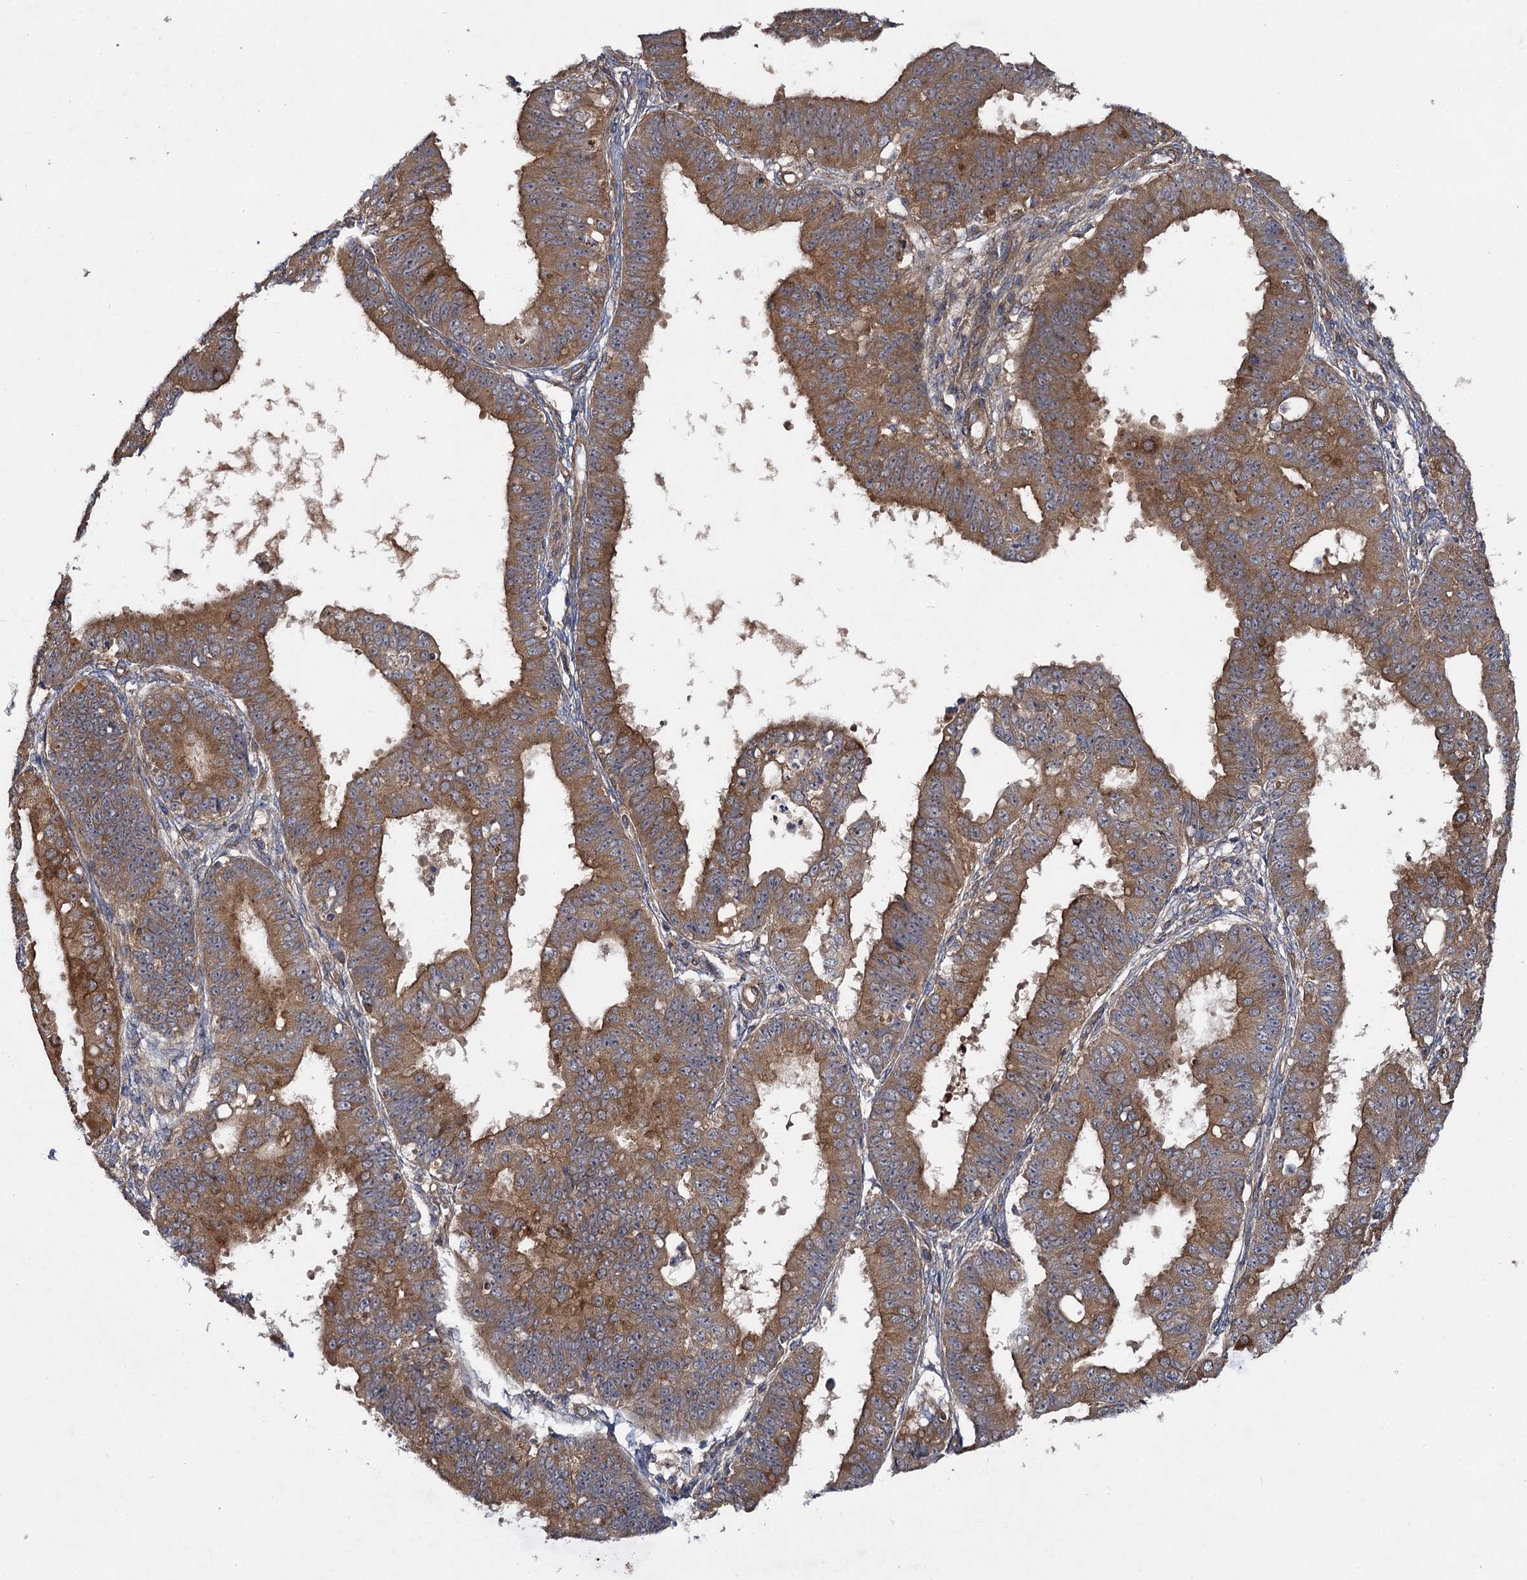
{"staining": {"intensity": "moderate", "quantity": ">75%", "location": "cytoplasmic/membranous"}, "tissue": "ovarian cancer", "cell_type": "Tumor cells", "image_type": "cancer", "snomed": [{"axis": "morphology", "description": "Carcinoma, endometroid"}, {"axis": "topography", "description": "Appendix"}, {"axis": "topography", "description": "Ovary"}], "caption": "This is an image of IHC staining of ovarian endometroid carcinoma, which shows moderate expression in the cytoplasmic/membranous of tumor cells.", "gene": "HAUS1", "patient": {"sex": "female", "age": 42}}